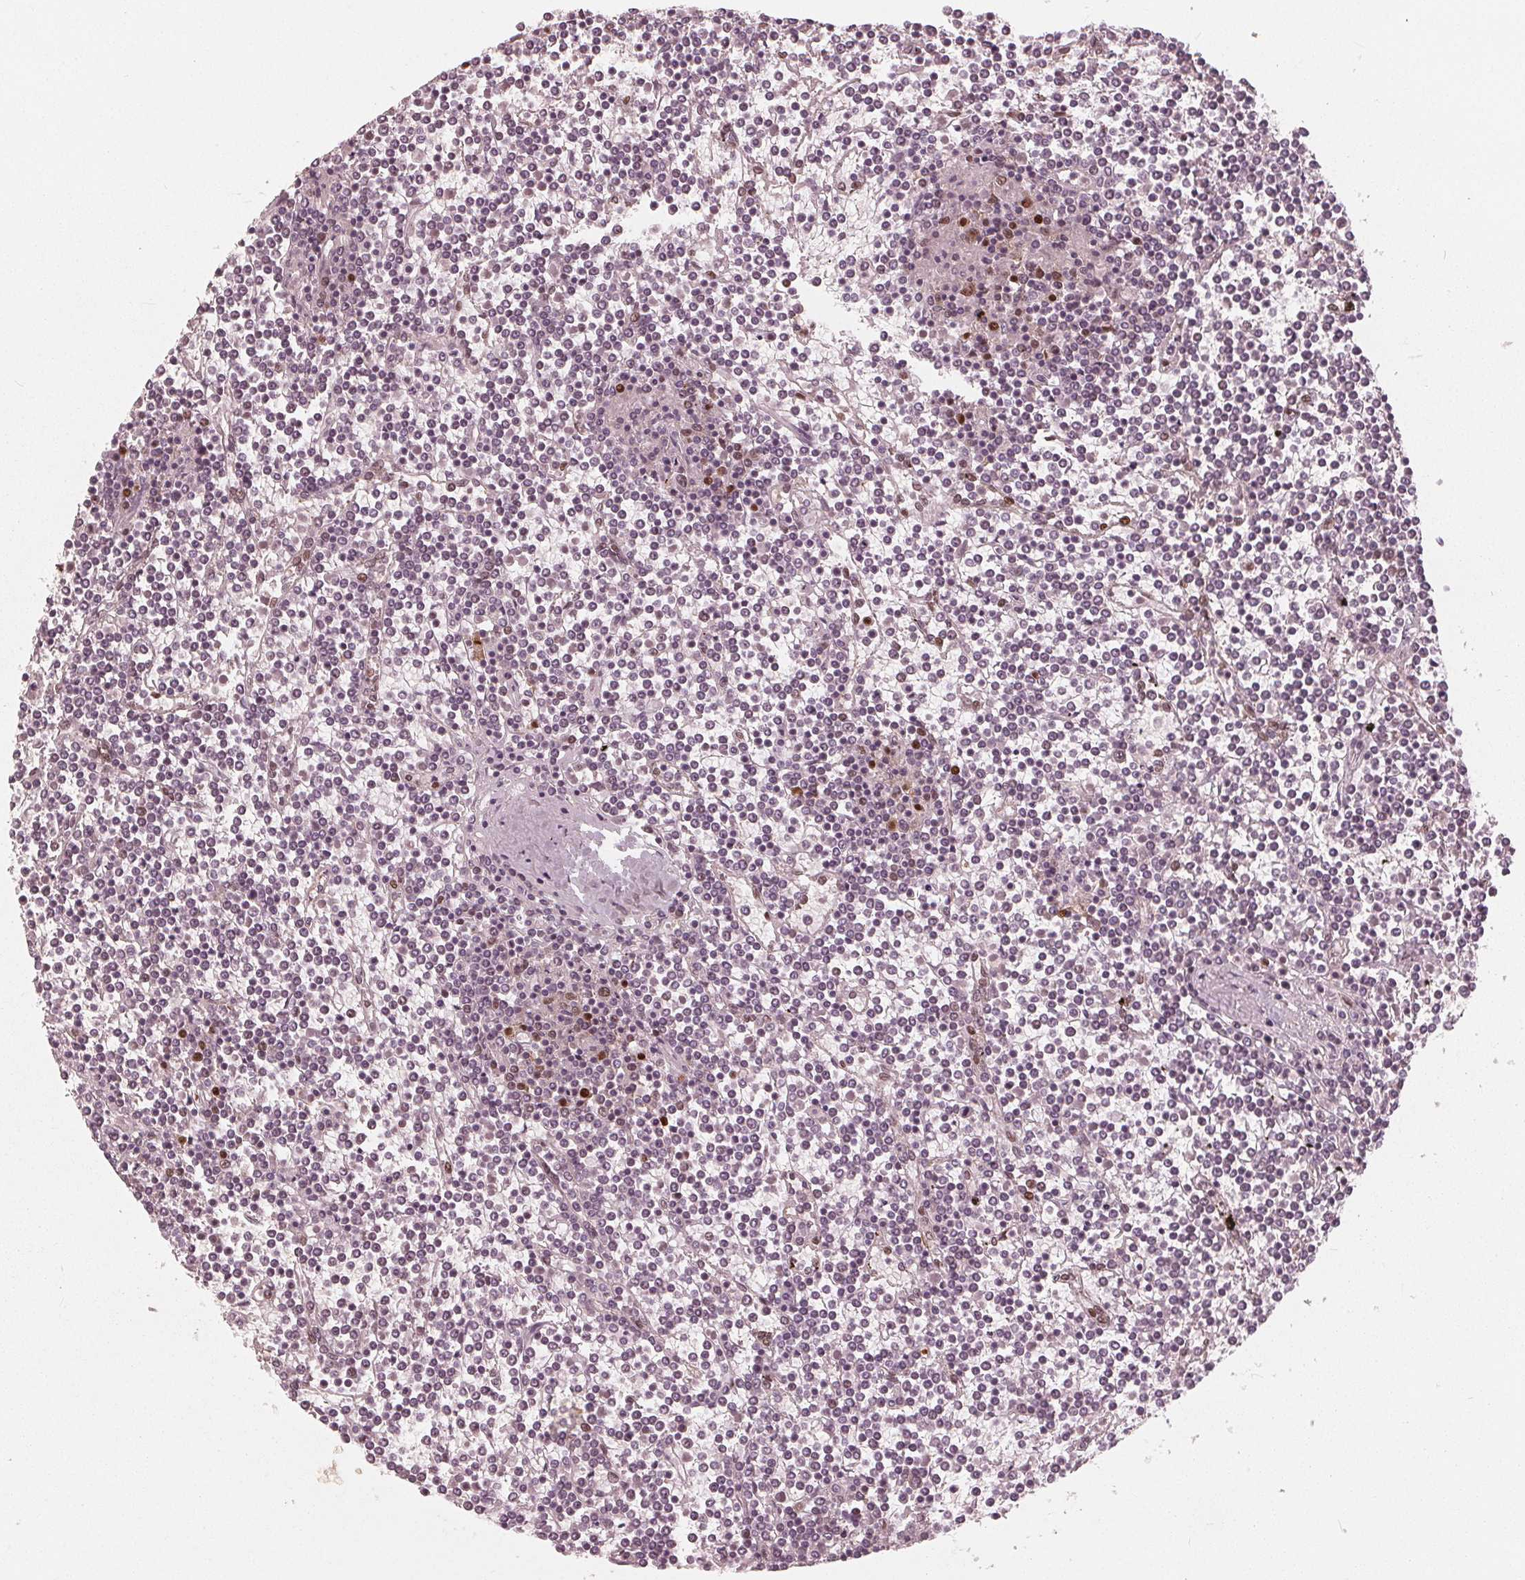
{"staining": {"intensity": "moderate", "quantity": "<25%", "location": "nuclear"}, "tissue": "lymphoma", "cell_type": "Tumor cells", "image_type": "cancer", "snomed": [{"axis": "morphology", "description": "Malignant lymphoma, non-Hodgkin's type, Low grade"}, {"axis": "topography", "description": "Spleen"}], "caption": "Immunohistochemical staining of lymphoma displays low levels of moderate nuclear protein expression in about <25% of tumor cells.", "gene": "SQSTM1", "patient": {"sex": "female", "age": 19}}